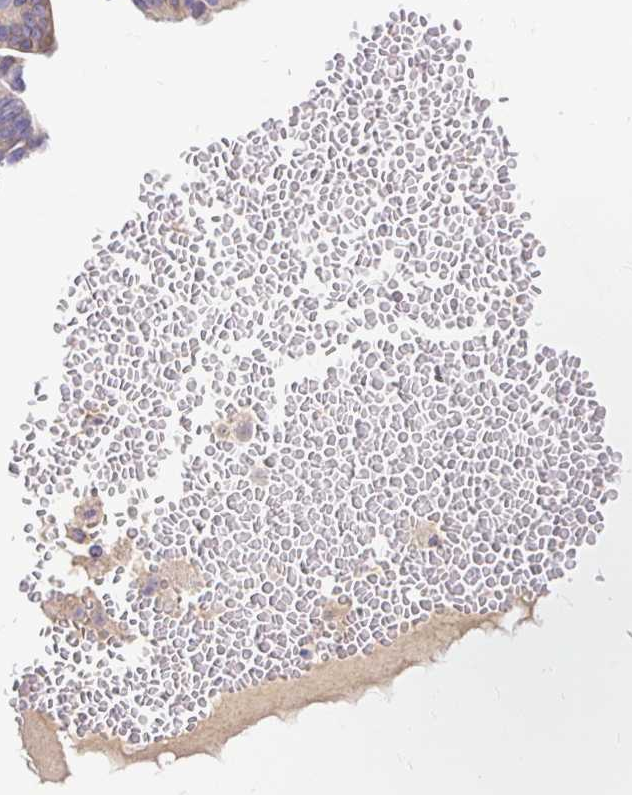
{"staining": {"intensity": "moderate", "quantity": "25%-75%", "location": "cytoplasmic/membranous"}, "tissue": "ovarian cancer", "cell_type": "Tumor cells", "image_type": "cancer", "snomed": [{"axis": "morphology", "description": "Cystadenocarcinoma, serous, NOS"}, {"axis": "topography", "description": "Ovary"}], "caption": "High-magnification brightfield microscopy of ovarian cancer stained with DAB (brown) and counterstained with hematoxylin (blue). tumor cells exhibit moderate cytoplasmic/membranous staining is appreciated in approximately25%-75% of cells. (brown staining indicates protein expression, while blue staining denotes nuclei).", "gene": "AMFR", "patient": {"sex": "female", "age": 56}}